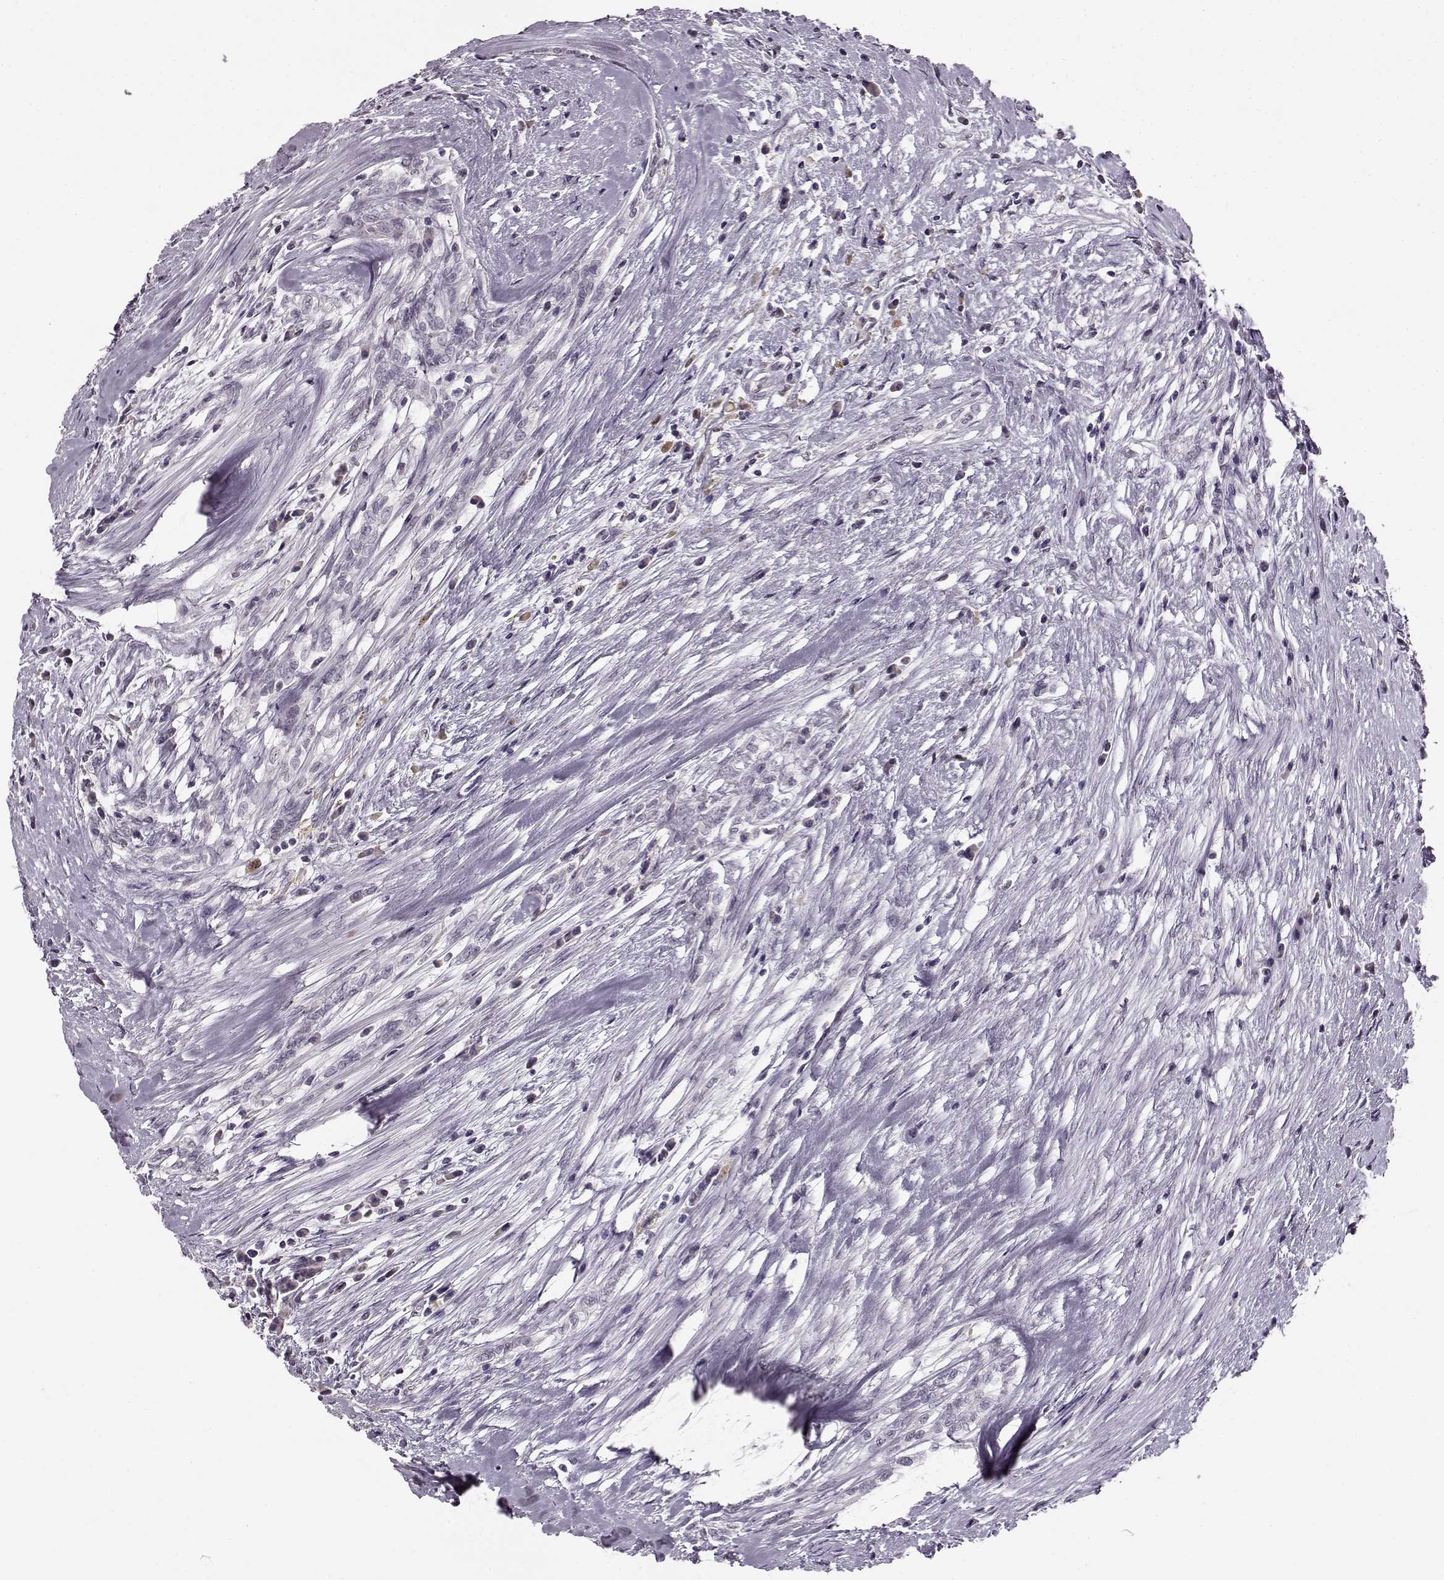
{"staining": {"intensity": "negative", "quantity": "none", "location": "none"}, "tissue": "testis cancer", "cell_type": "Tumor cells", "image_type": "cancer", "snomed": [{"axis": "morphology", "description": "Carcinoma, Embryonal, NOS"}, {"axis": "topography", "description": "Testis"}], "caption": "This is a image of immunohistochemistry (IHC) staining of testis cancer, which shows no expression in tumor cells.", "gene": "RP1L1", "patient": {"sex": "male", "age": 37}}